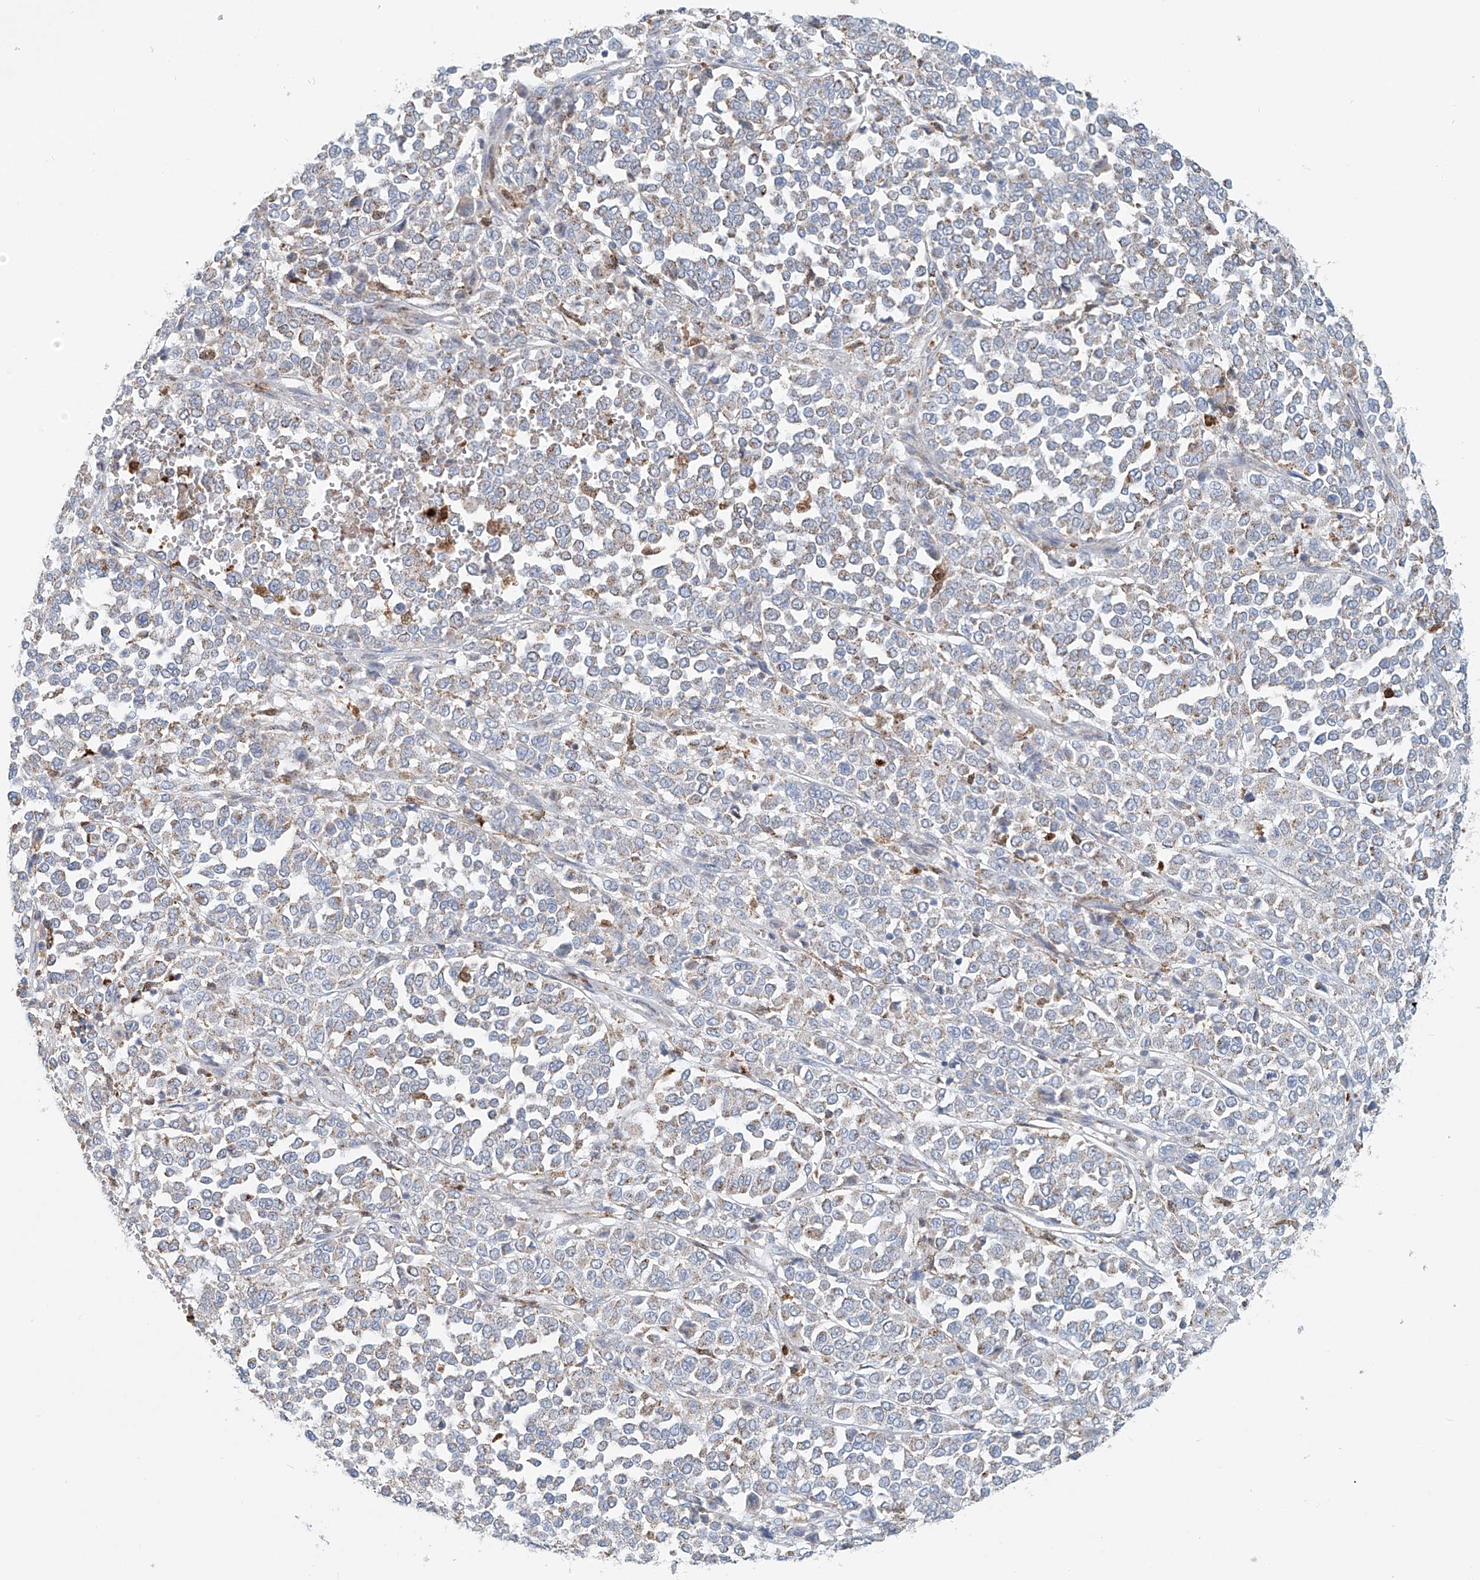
{"staining": {"intensity": "weak", "quantity": "<25%", "location": "cytoplasmic/membranous"}, "tissue": "melanoma", "cell_type": "Tumor cells", "image_type": "cancer", "snomed": [{"axis": "morphology", "description": "Malignant melanoma, Metastatic site"}, {"axis": "topography", "description": "Pancreas"}], "caption": "Melanoma stained for a protein using immunohistochemistry (IHC) shows no staining tumor cells.", "gene": "PTPRA", "patient": {"sex": "female", "age": 30}}